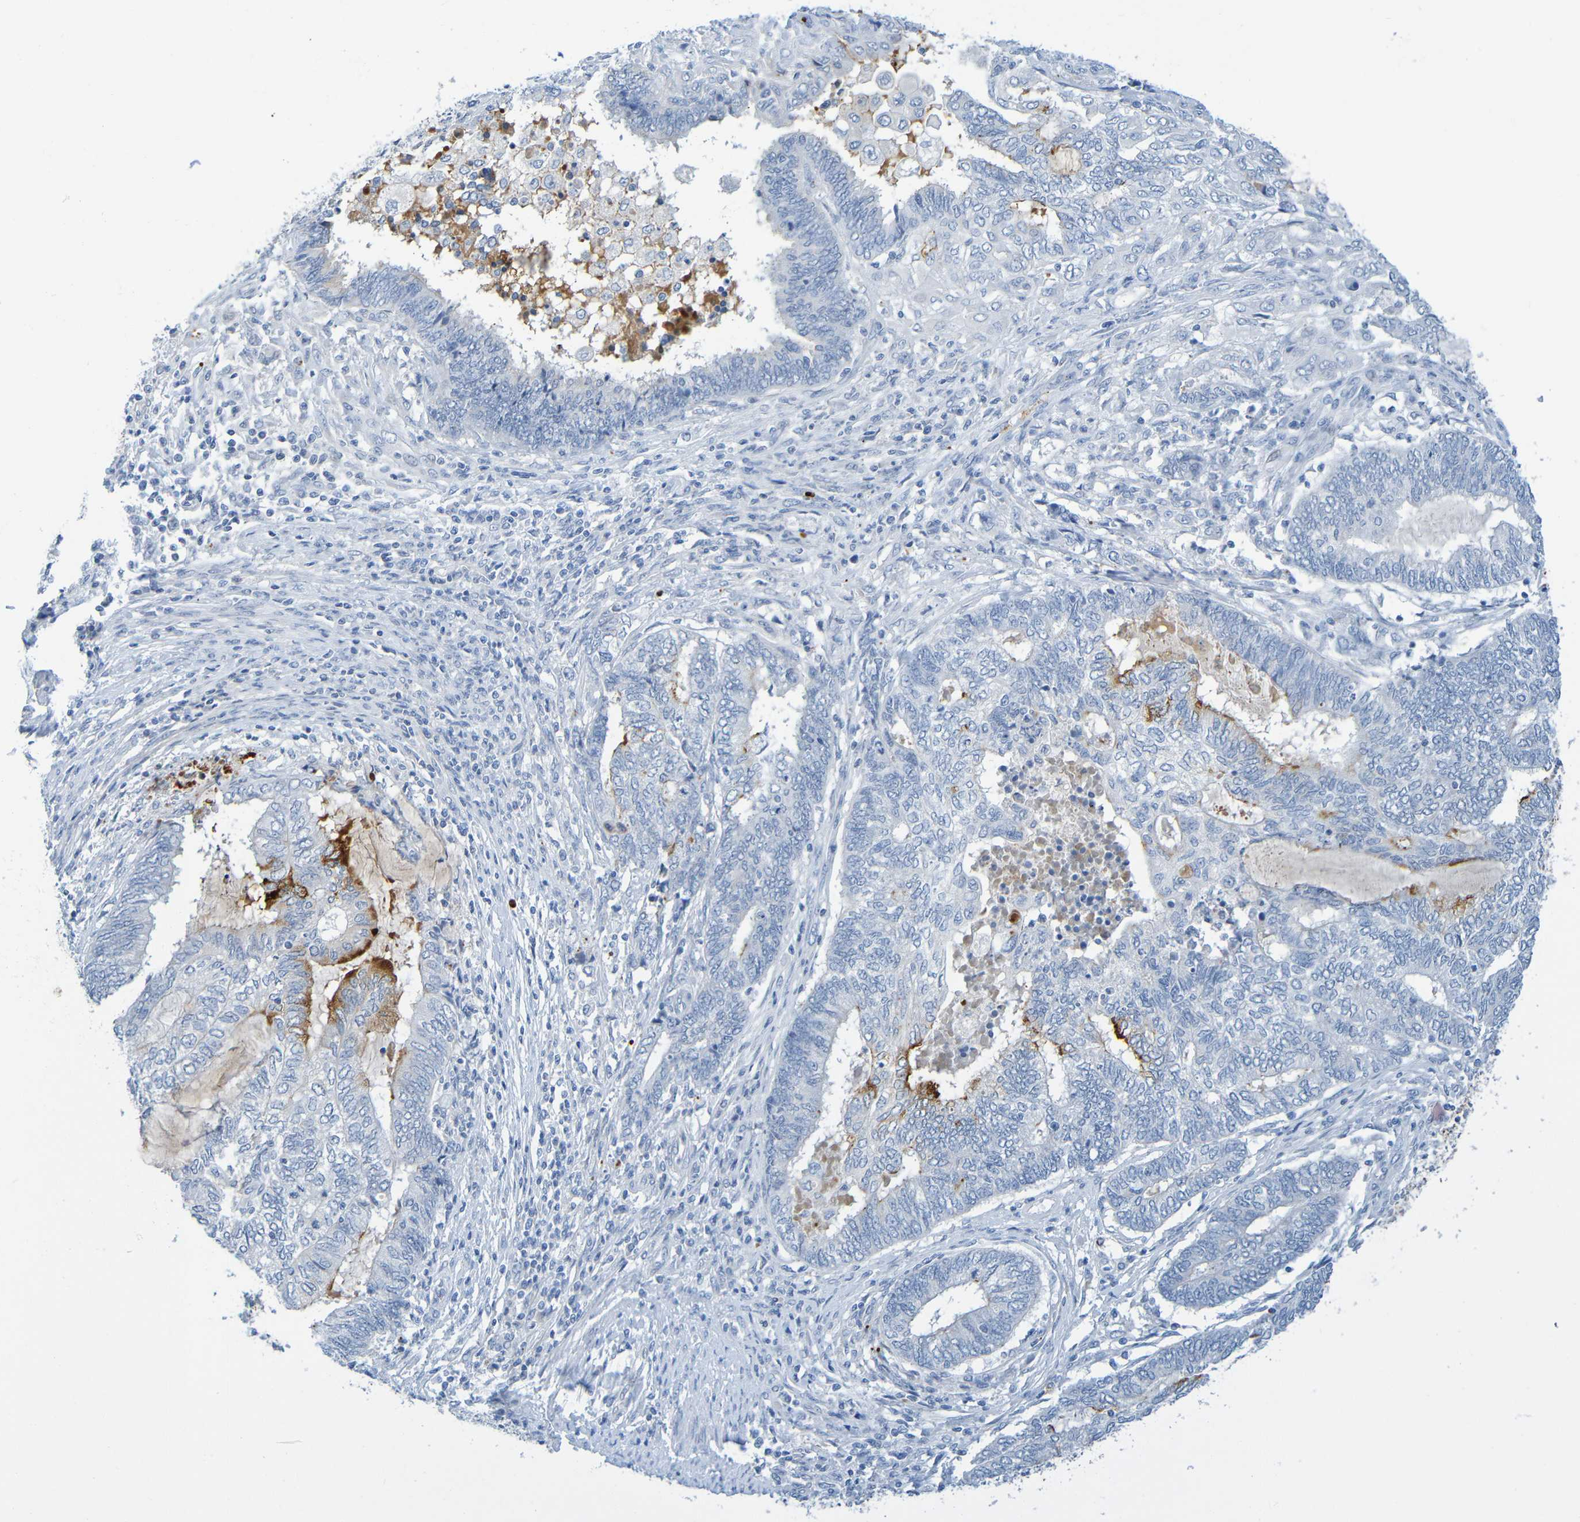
{"staining": {"intensity": "strong", "quantity": "<25%", "location": "cytoplasmic/membranous"}, "tissue": "endometrial cancer", "cell_type": "Tumor cells", "image_type": "cancer", "snomed": [{"axis": "morphology", "description": "Adenocarcinoma, NOS"}, {"axis": "topography", "description": "Uterus"}, {"axis": "topography", "description": "Endometrium"}], "caption": "Endometrial cancer (adenocarcinoma) stained with a brown dye demonstrates strong cytoplasmic/membranous positive expression in about <25% of tumor cells.", "gene": "IL10", "patient": {"sex": "female", "age": 70}}